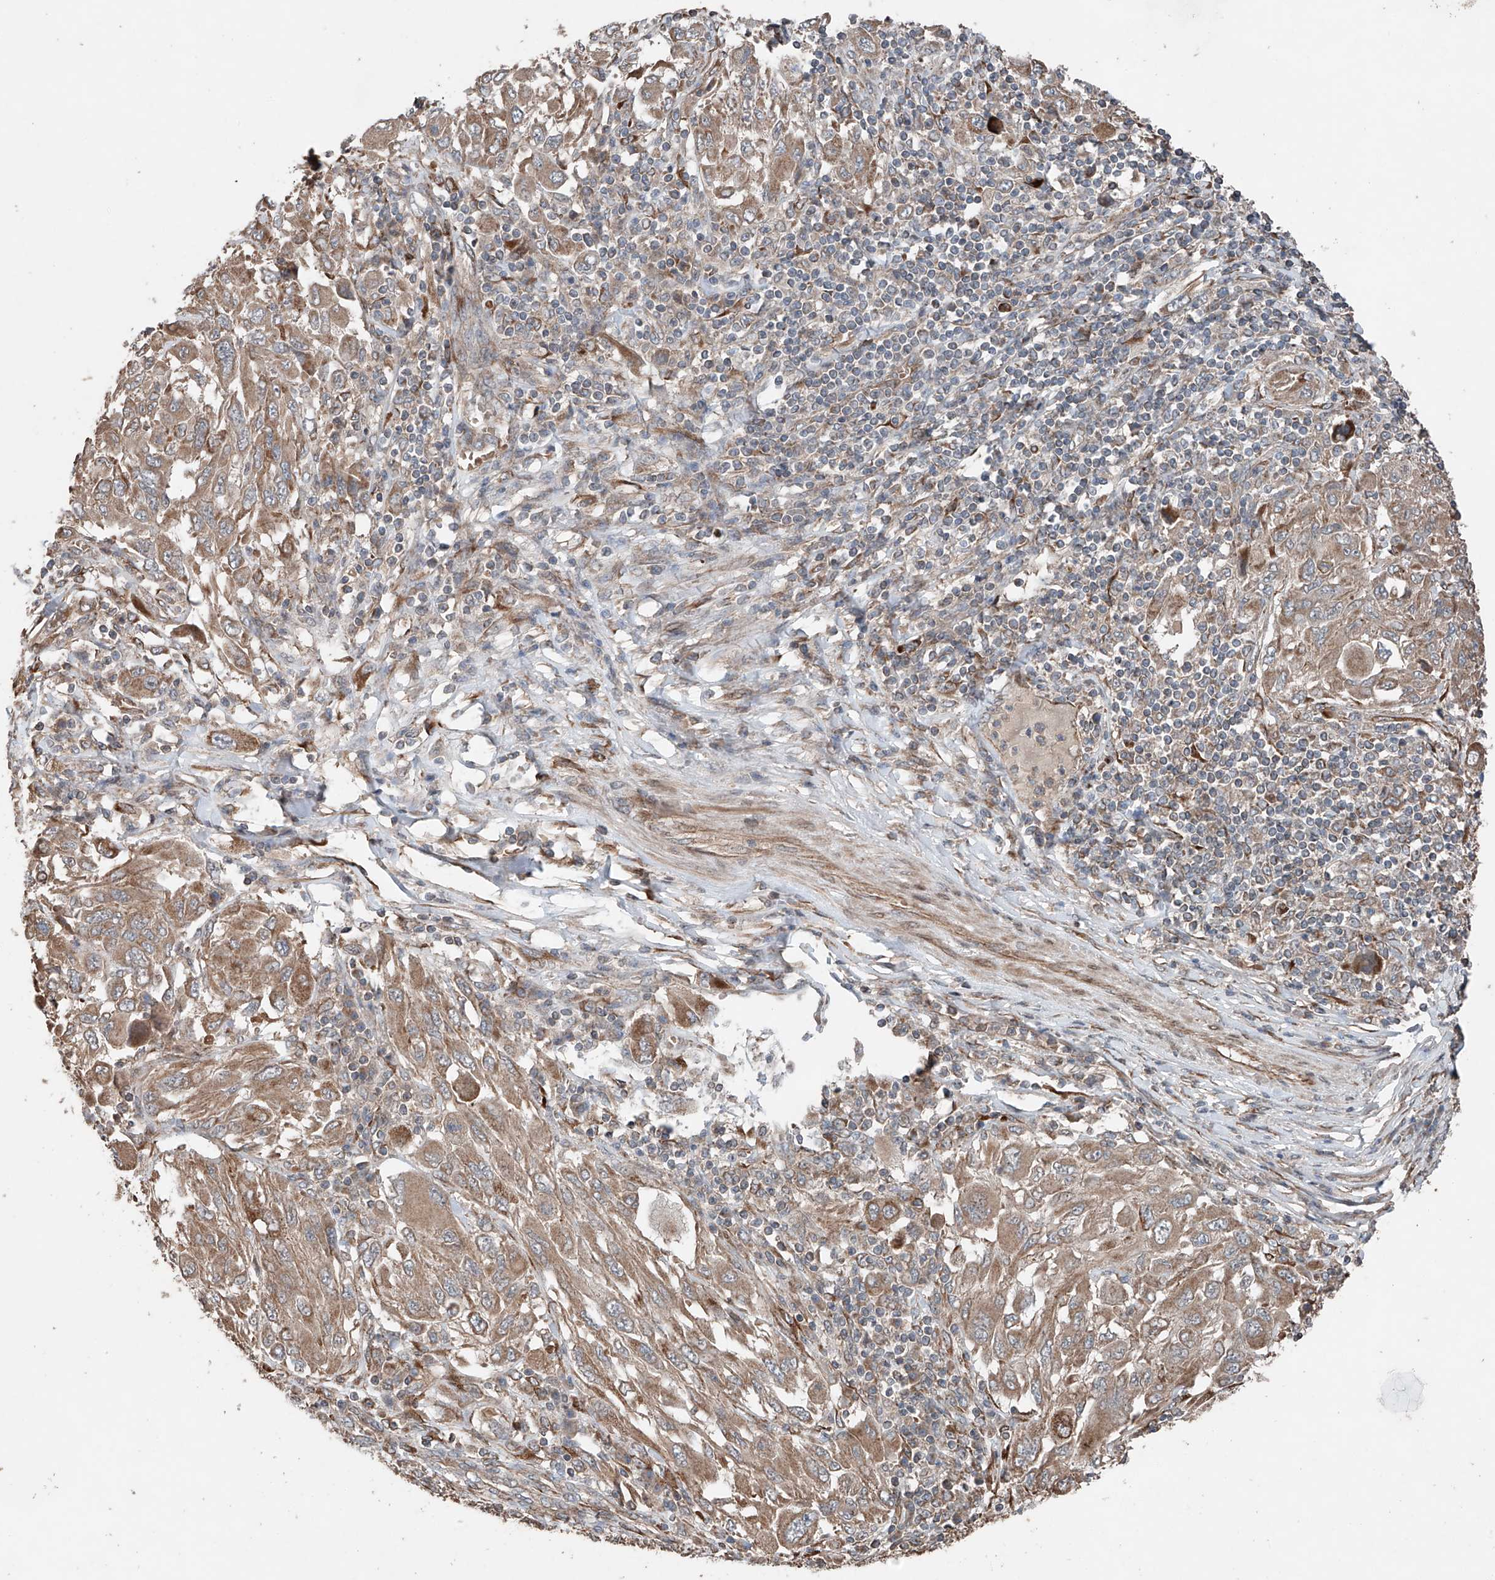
{"staining": {"intensity": "moderate", "quantity": ">75%", "location": "cytoplasmic/membranous"}, "tissue": "melanoma", "cell_type": "Tumor cells", "image_type": "cancer", "snomed": [{"axis": "morphology", "description": "Malignant melanoma, NOS"}, {"axis": "topography", "description": "Skin"}], "caption": "Immunohistochemical staining of malignant melanoma shows moderate cytoplasmic/membranous protein expression in about >75% of tumor cells.", "gene": "AP4B1", "patient": {"sex": "female", "age": 91}}